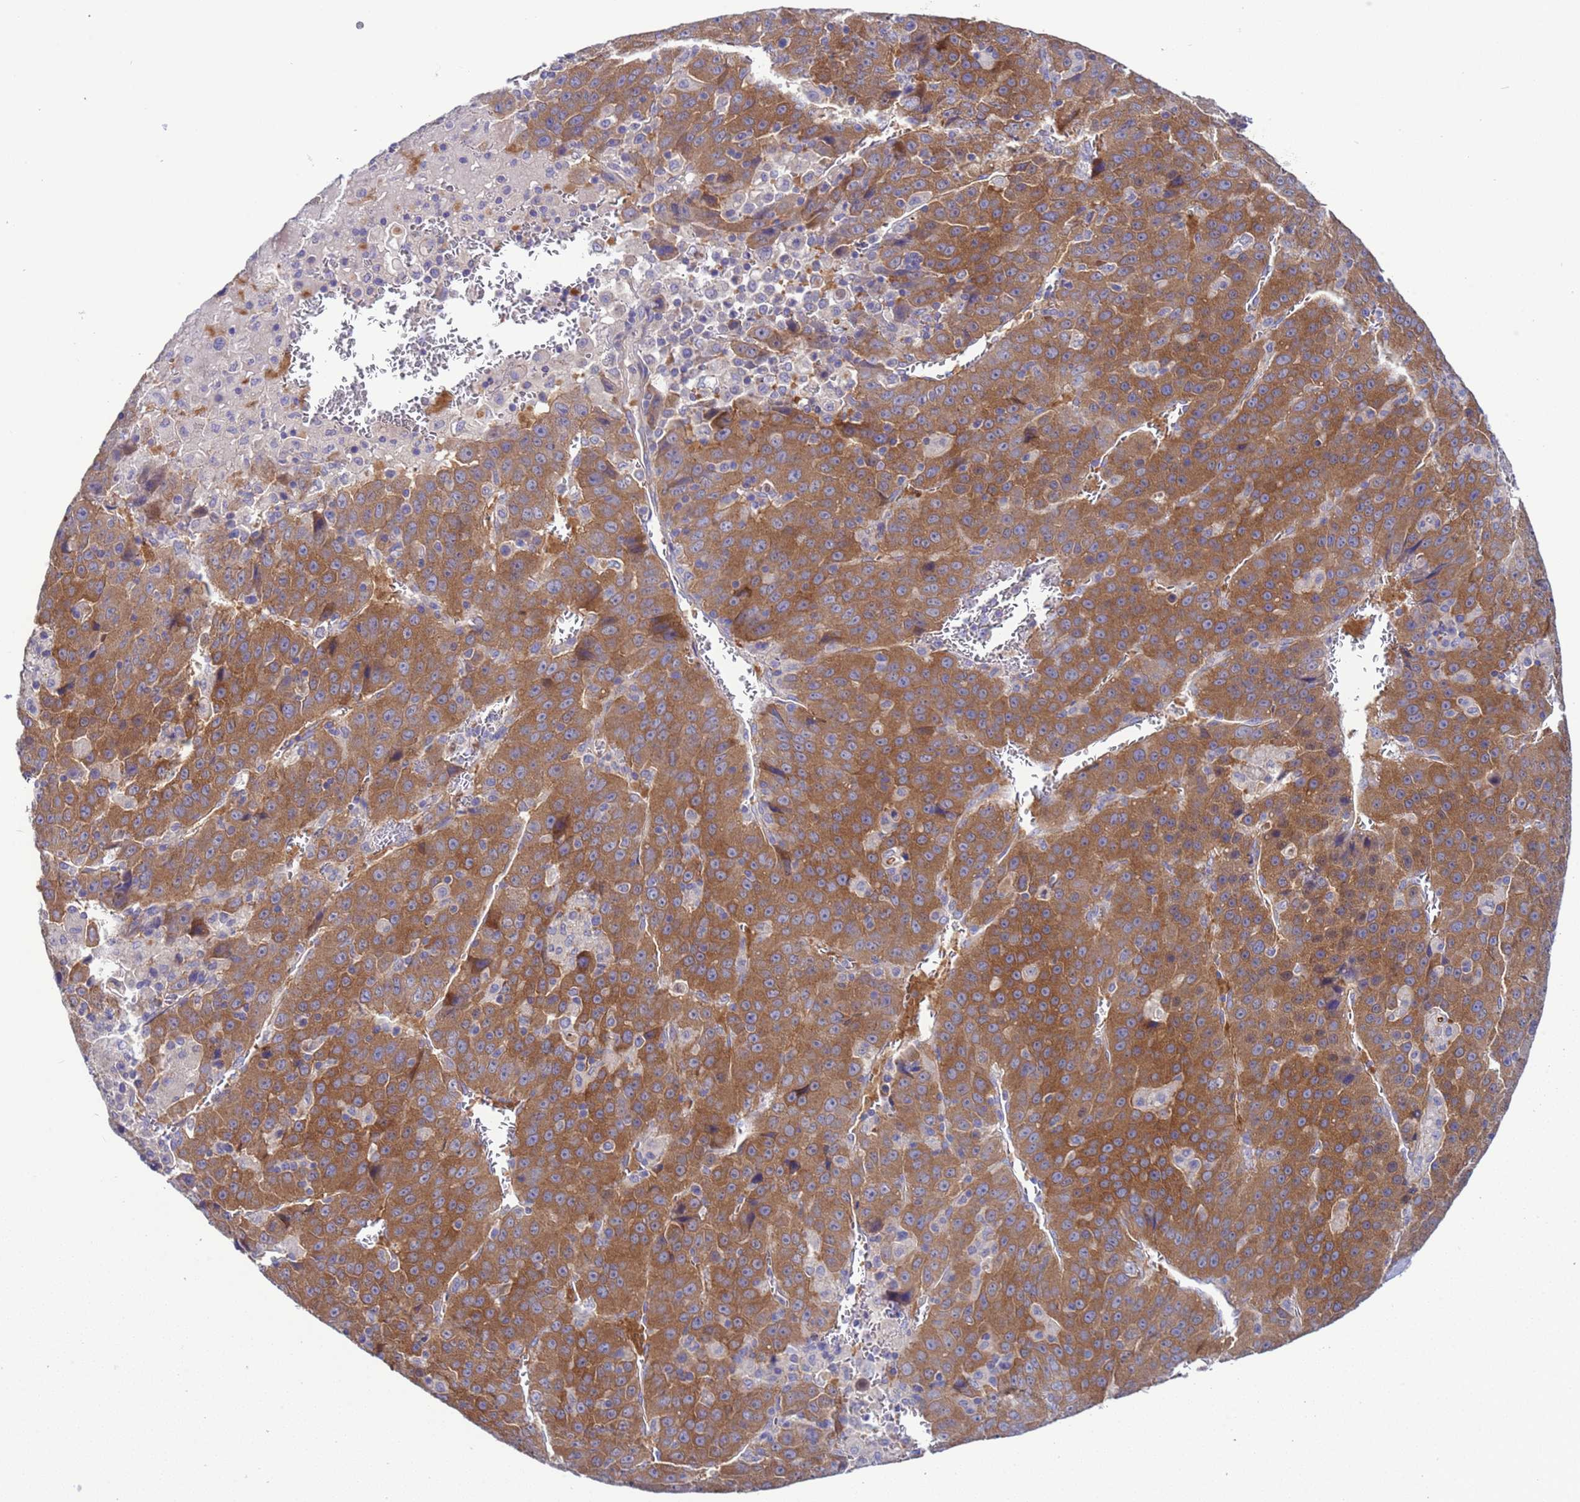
{"staining": {"intensity": "moderate", "quantity": ">75%", "location": "cytoplasmic/membranous"}, "tissue": "liver cancer", "cell_type": "Tumor cells", "image_type": "cancer", "snomed": [{"axis": "morphology", "description": "Carcinoma, Hepatocellular, NOS"}, {"axis": "topography", "description": "Liver"}], "caption": "Hepatocellular carcinoma (liver) stained with a brown dye demonstrates moderate cytoplasmic/membranous positive staining in approximately >75% of tumor cells.", "gene": "RC3H2", "patient": {"sex": "female", "age": 53}}